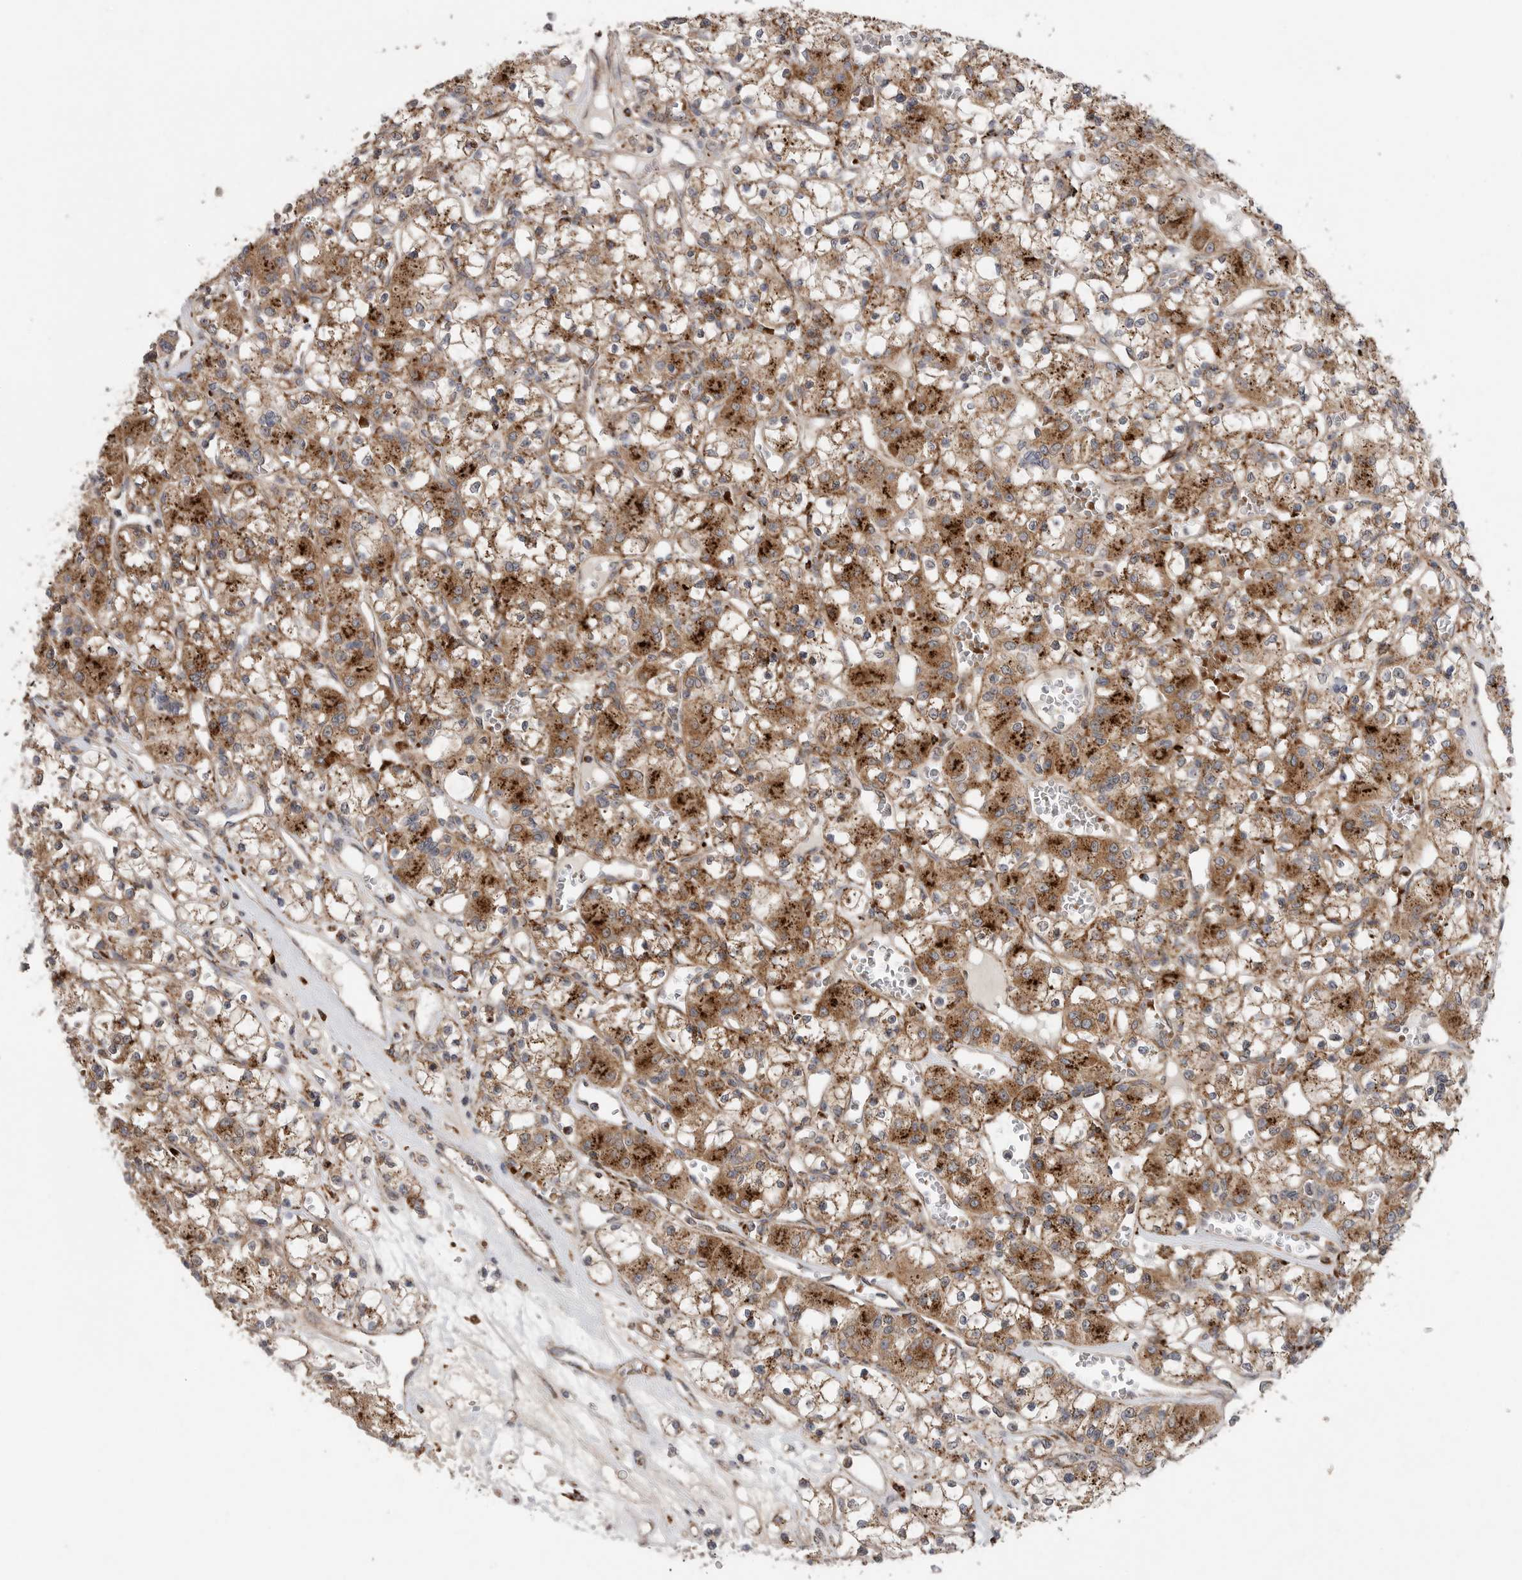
{"staining": {"intensity": "moderate", "quantity": ">75%", "location": "cytoplasmic/membranous"}, "tissue": "renal cancer", "cell_type": "Tumor cells", "image_type": "cancer", "snomed": [{"axis": "morphology", "description": "Adenocarcinoma, NOS"}, {"axis": "topography", "description": "Kidney"}], "caption": "DAB immunohistochemical staining of adenocarcinoma (renal) shows moderate cytoplasmic/membranous protein expression in approximately >75% of tumor cells.", "gene": "GALNS", "patient": {"sex": "female", "age": 59}}